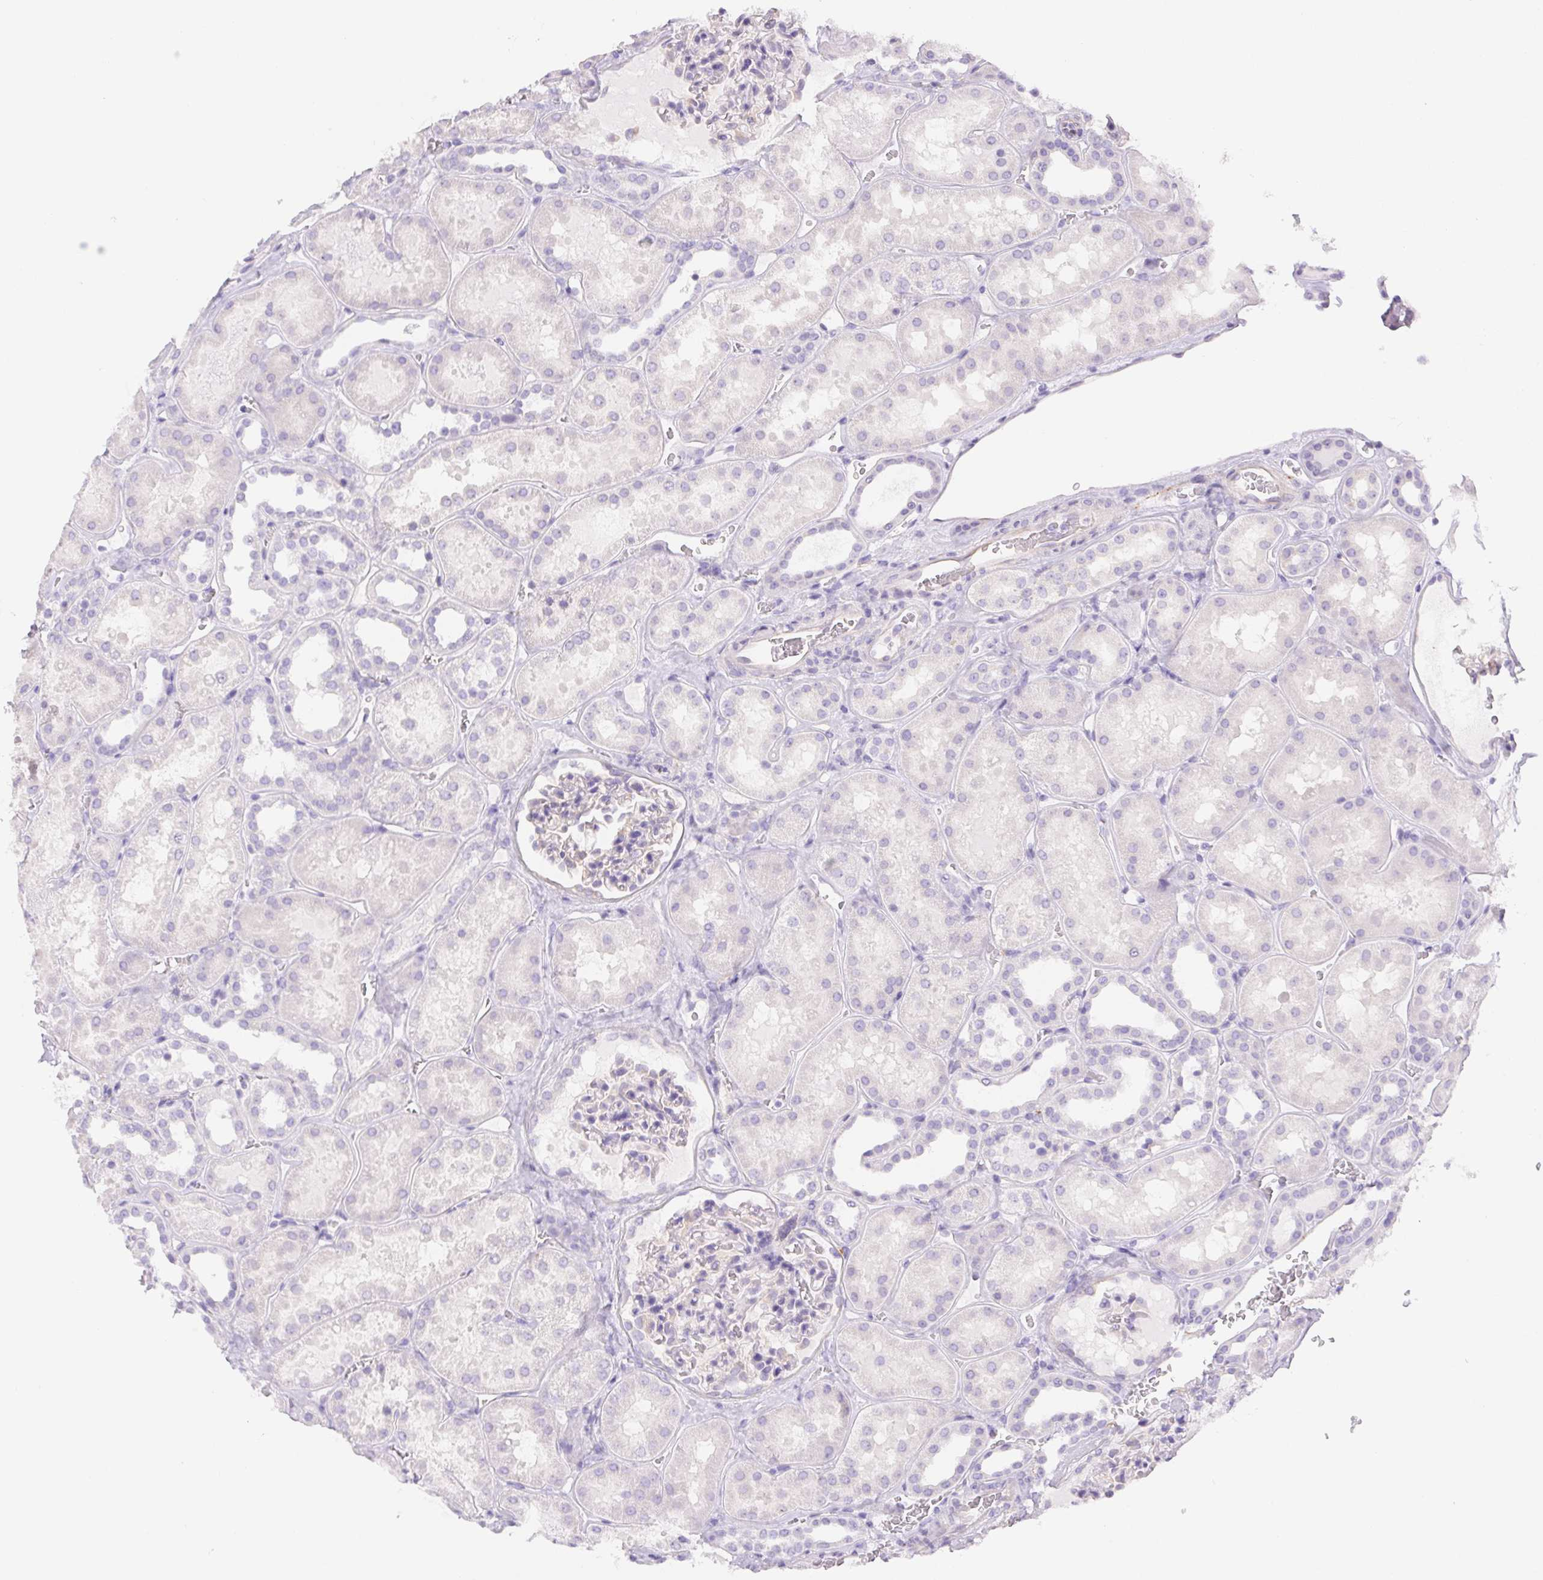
{"staining": {"intensity": "negative", "quantity": "none", "location": "none"}, "tissue": "kidney", "cell_type": "Cells in glomeruli", "image_type": "normal", "snomed": [{"axis": "morphology", "description": "Normal tissue, NOS"}, {"axis": "topography", "description": "Kidney"}], "caption": "Immunohistochemical staining of benign human kidney shows no significant staining in cells in glomeruli.", "gene": "PNLIP", "patient": {"sex": "female", "age": 41}}